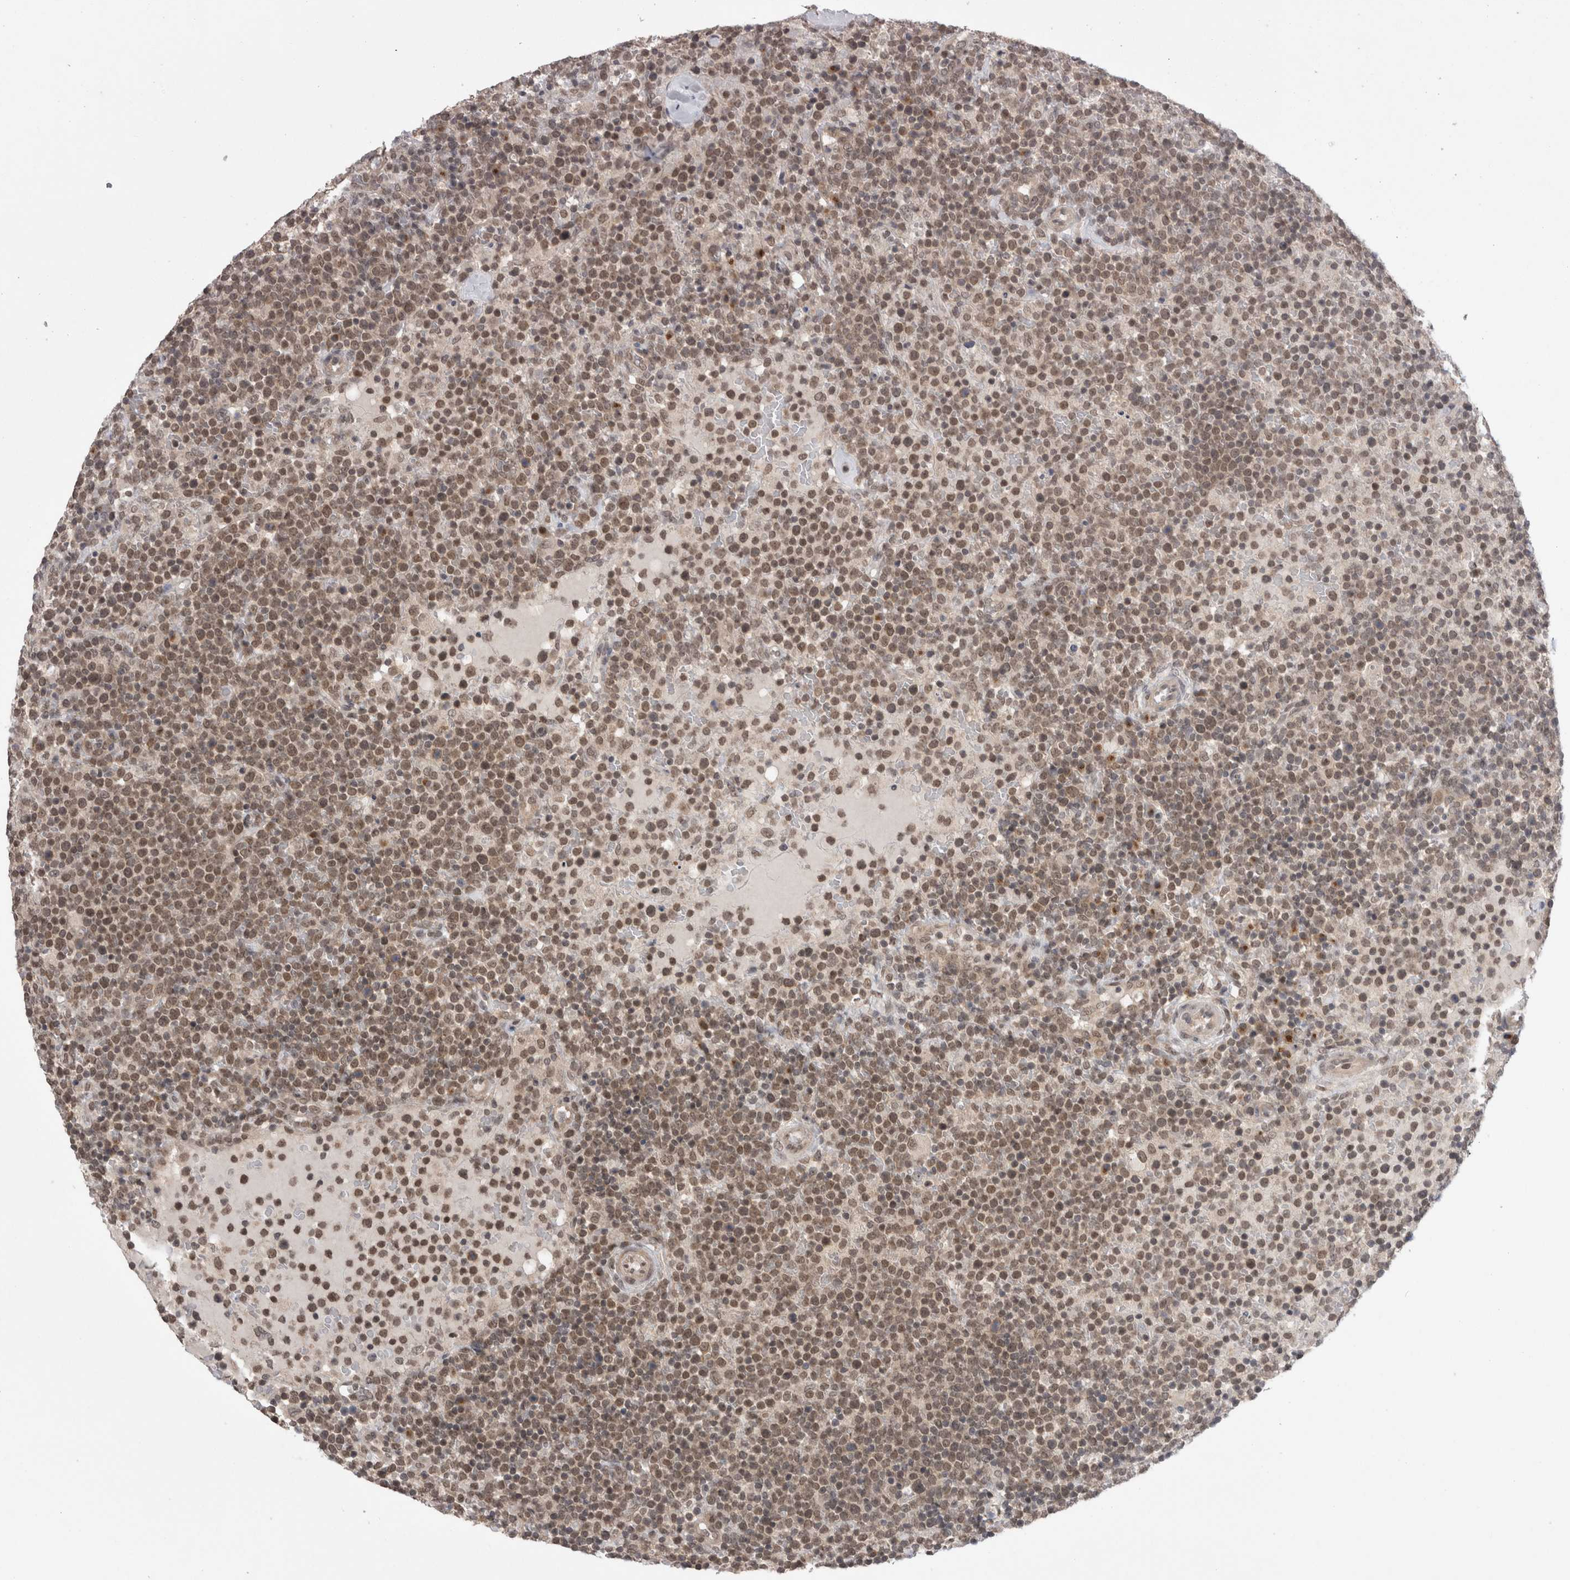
{"staining": {"intensity": "weak", "quantity": ">75%", "location": "cytoplasmic/membranous,nuclear"}, "tissue": "lymphoma", "cell_type": "Tumor cells", "image_type": "cancer", "snomed": [{"axis": "morphology", "description": "Malignant lymphoma, non-Hodgkin's type, High grade"}, {"axis": "topography", "description": "Lymph node"}], "caption": "A photomicrograph of lymphoma stained for a protein reveals weak cytoplasmic/membranous and nuclear brown staining in tumor cells. (DAB (3,3'-diaminobenzidine) IHC with brightfield microscopy, high magnification).", "gene": "ZNF341", "patient": {"sex": "male", "age": 61}}